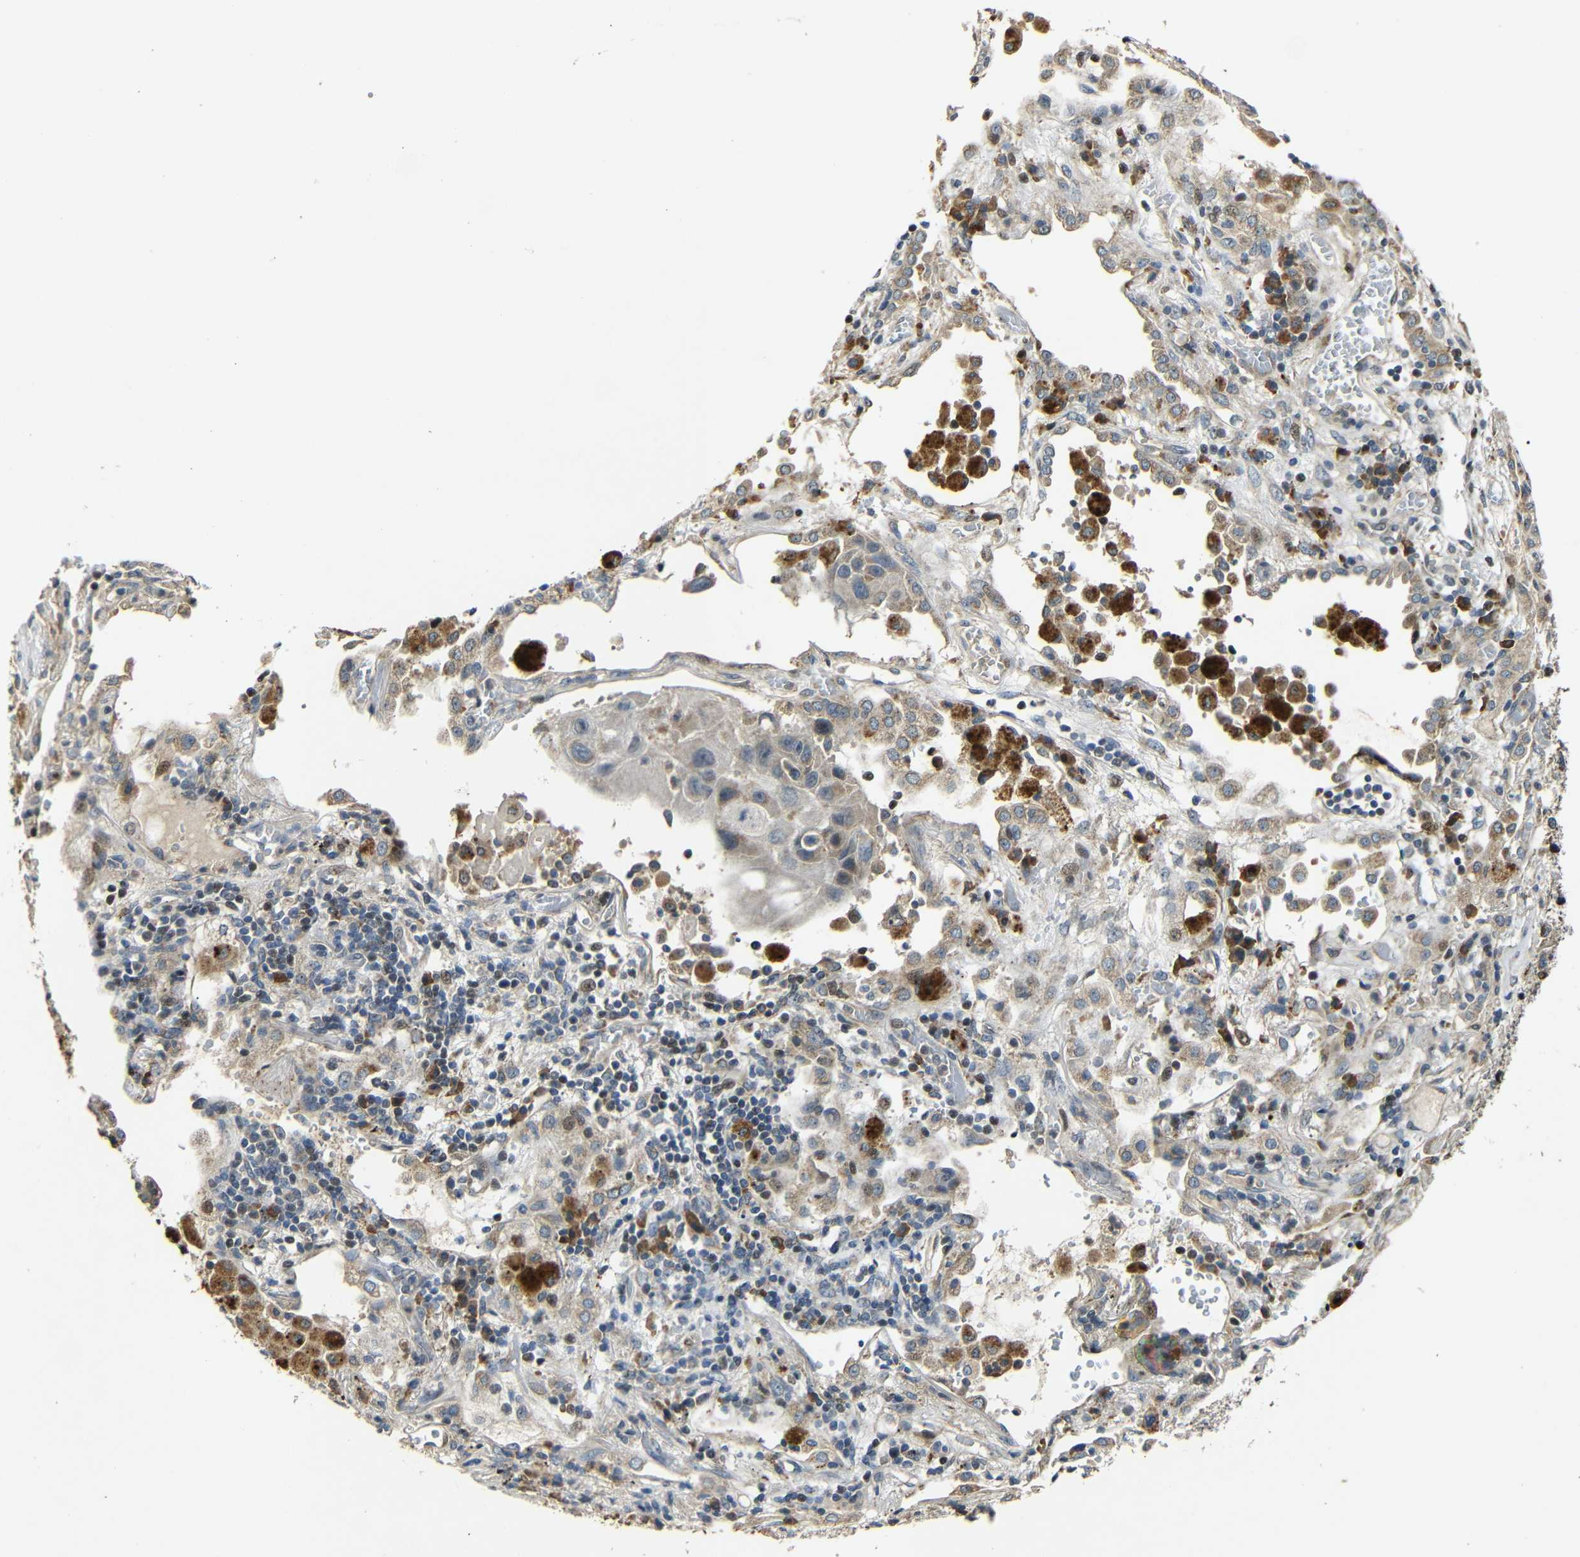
{"staining": {"intensity": "moderate", "quantity": ">75%", "location": "cytoplasmic/membranous"}, "tissue": "lung cancer", "cell_type": "Tumor cells", "image_type": "cancer", "snomed": [{"axis": "morphology", "description": "Squamous cell carcinoma, NOS"}, {"axis": "topography", "description": "Lung"}], "caption": "Human squamous cell carcinoma (lung) stained for a protein (brown) reveals moderate cytoplasmic/membranous positive expression in about >75% of tumor cells.", "gene": "KAZALD1", "patient": {"sex": "male", "age": 57}}